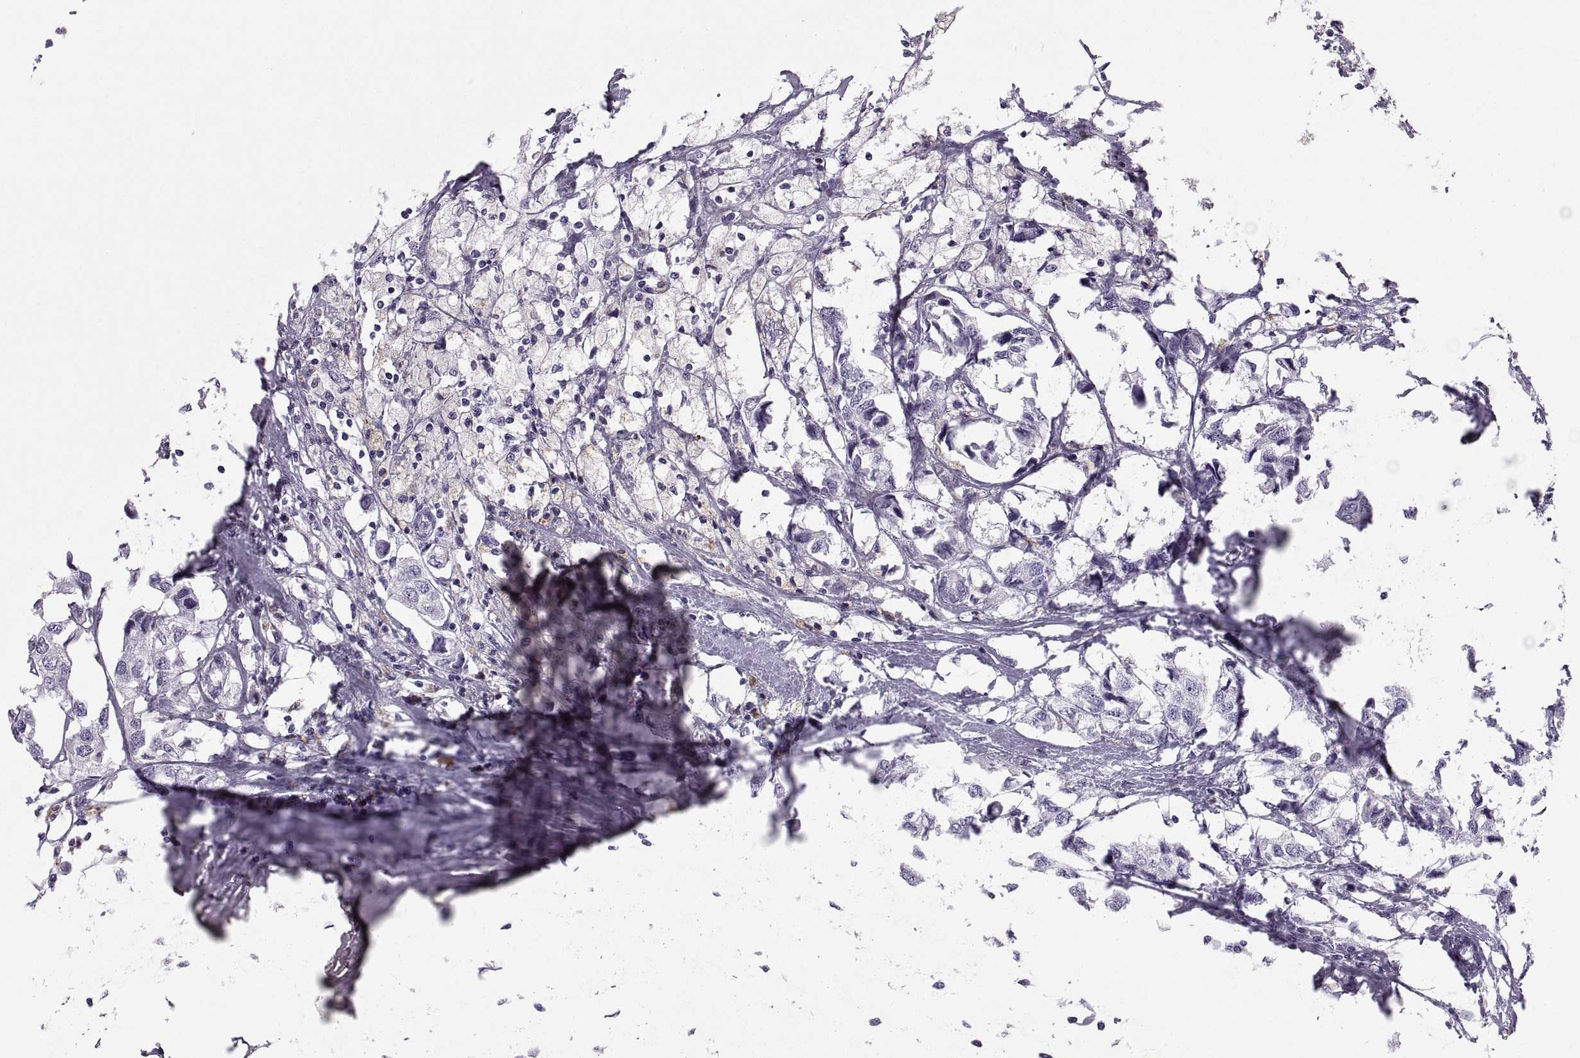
{"staining": {"intensity": "negative", "quantity": "none", "location": "none"}, "tissue": "breast cancer", "cell_type": "Tumor cells", "image_type": "cancer", "snomed": [{"axis": "morphology", "description": "Duct carcinoma"}, {"axis": "topography", "description": "Breast"}], "caption": "Breast cancer was stained to show a protein in brown. There is no significant staining in tumor cells.", "gene": "QRICH2", "patient": {"sex": "female", "age": 80}}